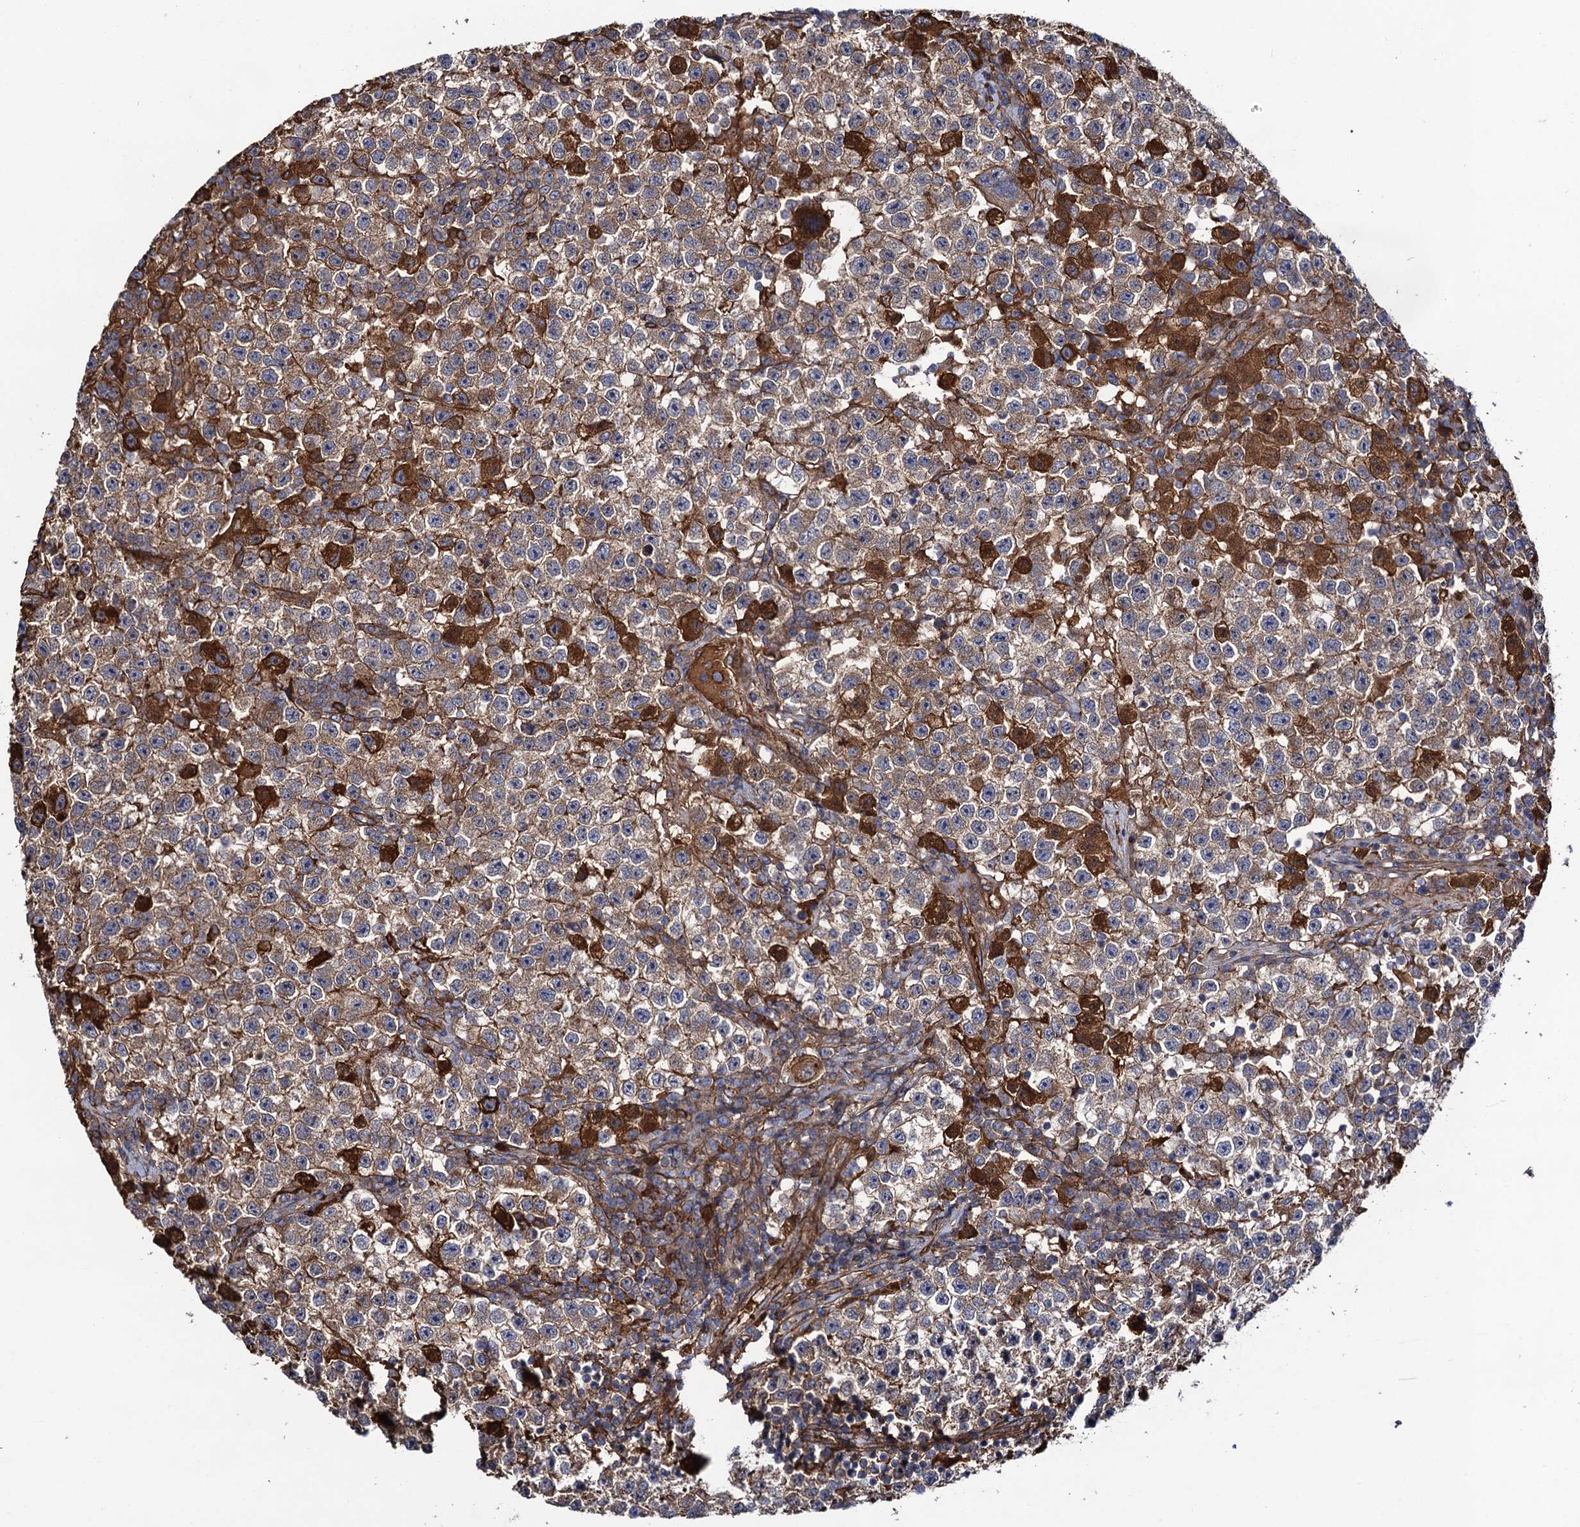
{"staining": {"intensity": "moderate", "quantity": ">75%", "location": "cytoplasmic/membranous"}, "tissue": "testis cancer", "cell_type": "Tumor cells", "image_type": "cancer", "snomed": [{"axis": "morphology", "description": "Seminoma, NOS"}, {"axis": "topography", "description": "Testis"}], "caption": "IHC photomicrograph of testis cancer stained for a protein (brown), which displays medium levels of moderate cytoplasmic/membranous staining in about >75% of tumor cells.", "gene": "CIP2A", "patient": {"sex": "male", "age": 22}}